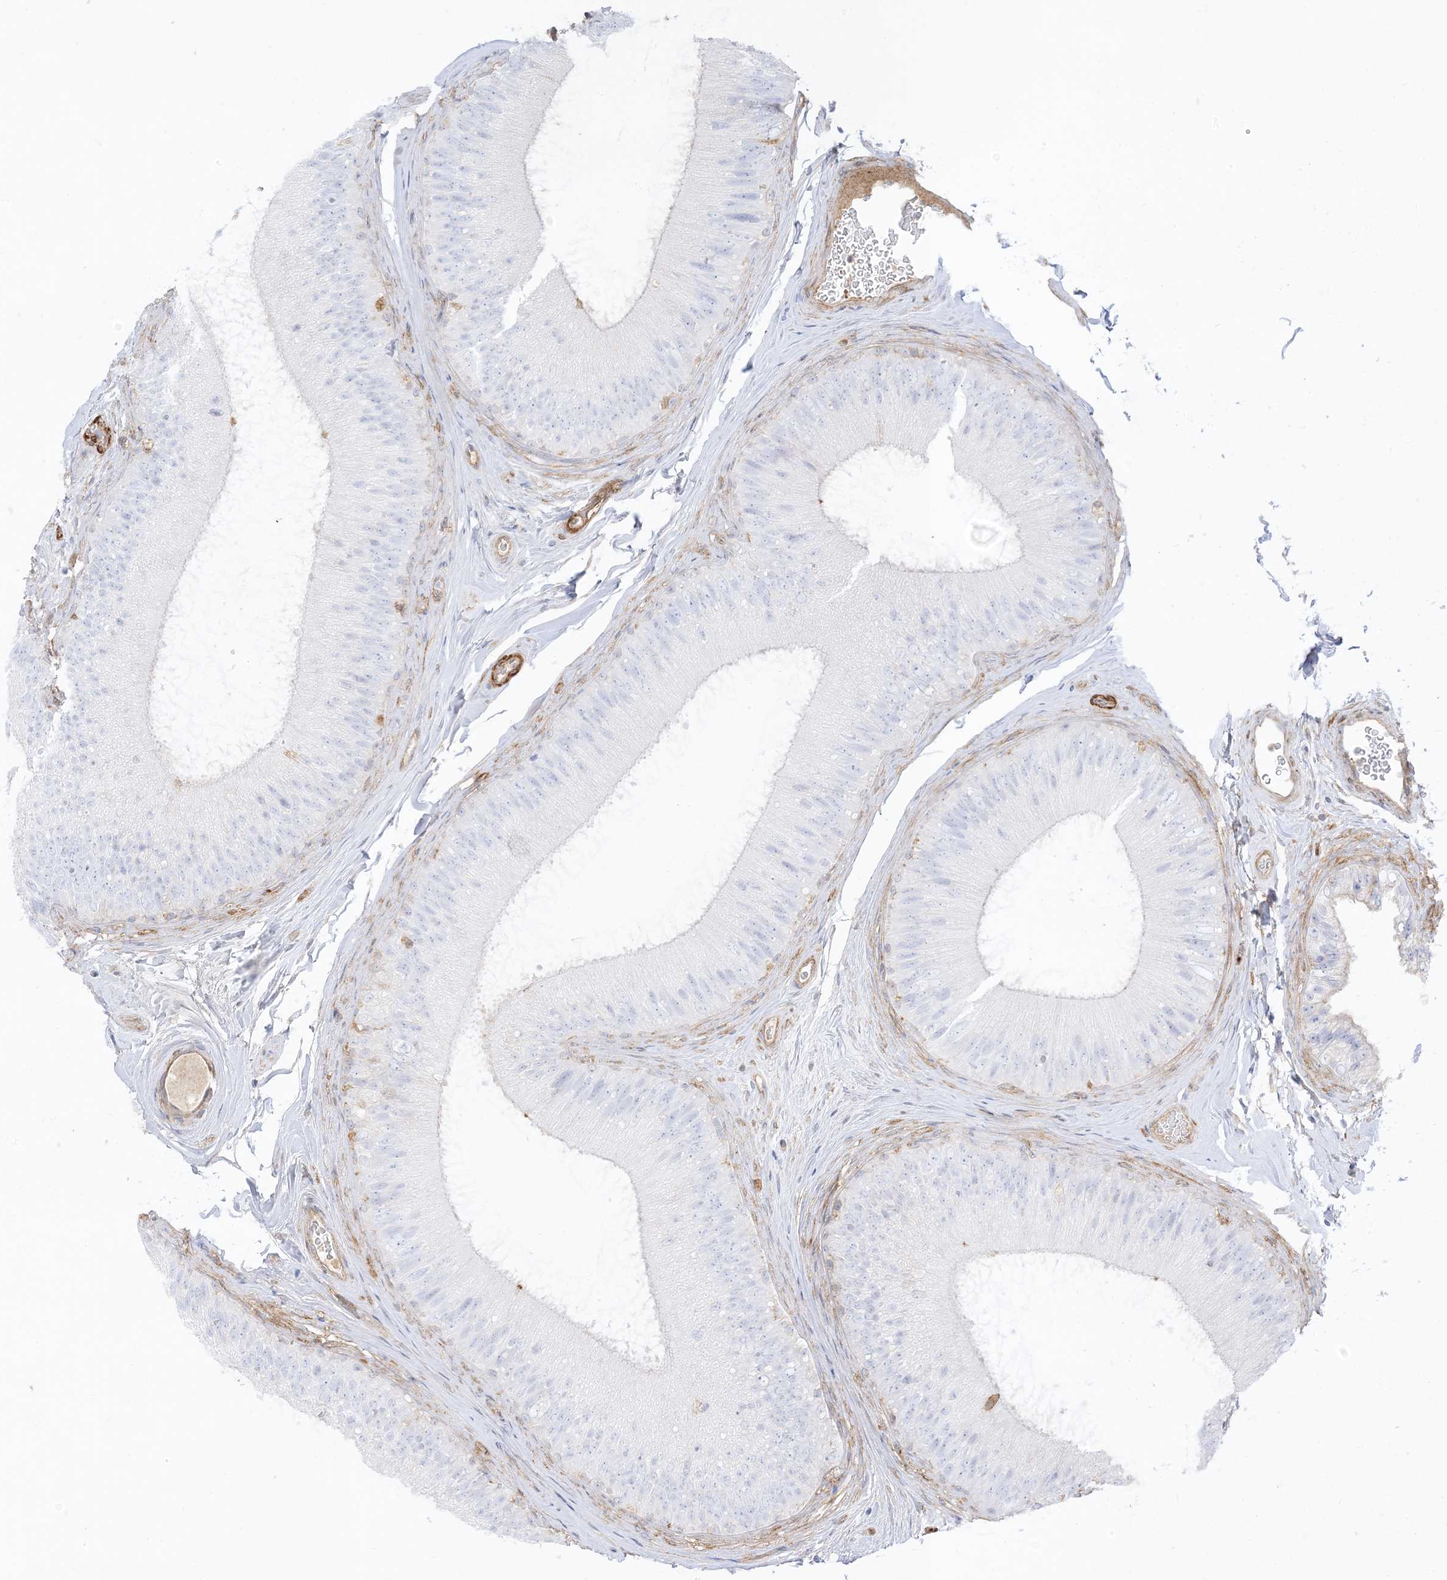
{"staining": {"intensity": "negative", "quantity": "none", "location": "none"}, "tissue": "epididymis", "cell_type": "Glandular cells", "image_type": "normal", "snomed": [{"axis": "morphology", "description": "Normal tissue, NOS"}, {"axis": "topography", "description": "Epididymis"}], "caption": "High magnification brightfield microscopy of benign epididymis stained with DAB (brown) and counterstained with hematoxylin (blue): glandular cells show no significant positivity. The staining is performed using DAB brown chromogen with nuclei counter-stained in using hematoxylin.", "gene": "GSN", "patient": {"sex": "male", "age": 45}}